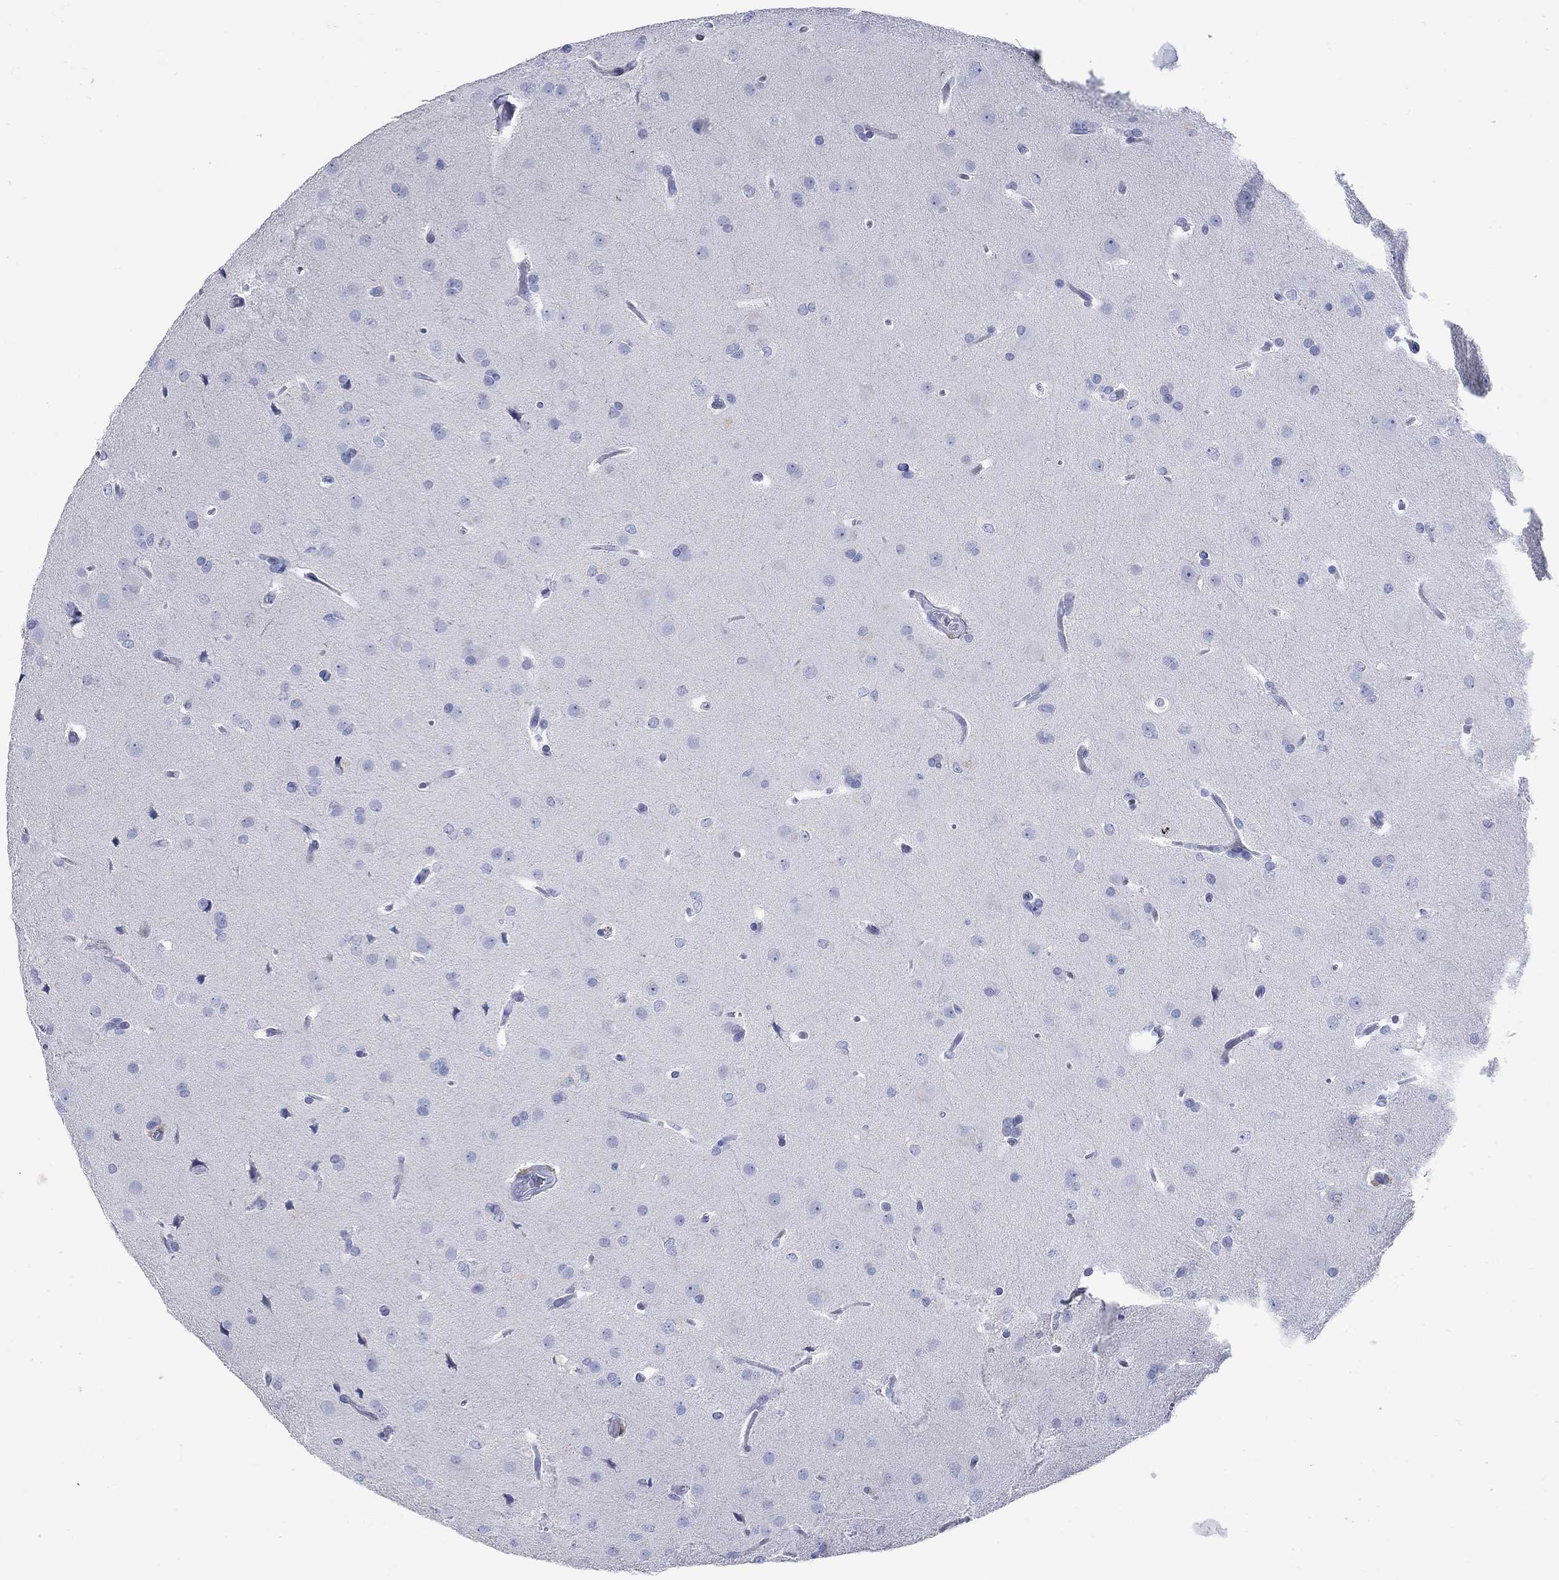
{"staining": {"intensity": "negative", "quantity": "none", "location": "none"}, "tissue": "glioma", "cell_type": "Tumor cells", "image_type": "cancer", "snomed": [{"axis": "morphology", "description": "Glioma, malignant, Low grade"}, {"axis": "topography", "description": "Brain"}], "caption": "The micrograph demonstrates no staining of tumor cells in malignant glioma (low-grade). (DAB (3,3'-diaminobenzidine) immunohistochemistry visualized using brightfield microscopy, high magnification).", "gene": "P2RY6", "patient": {"sex": "female", "age": 32}}